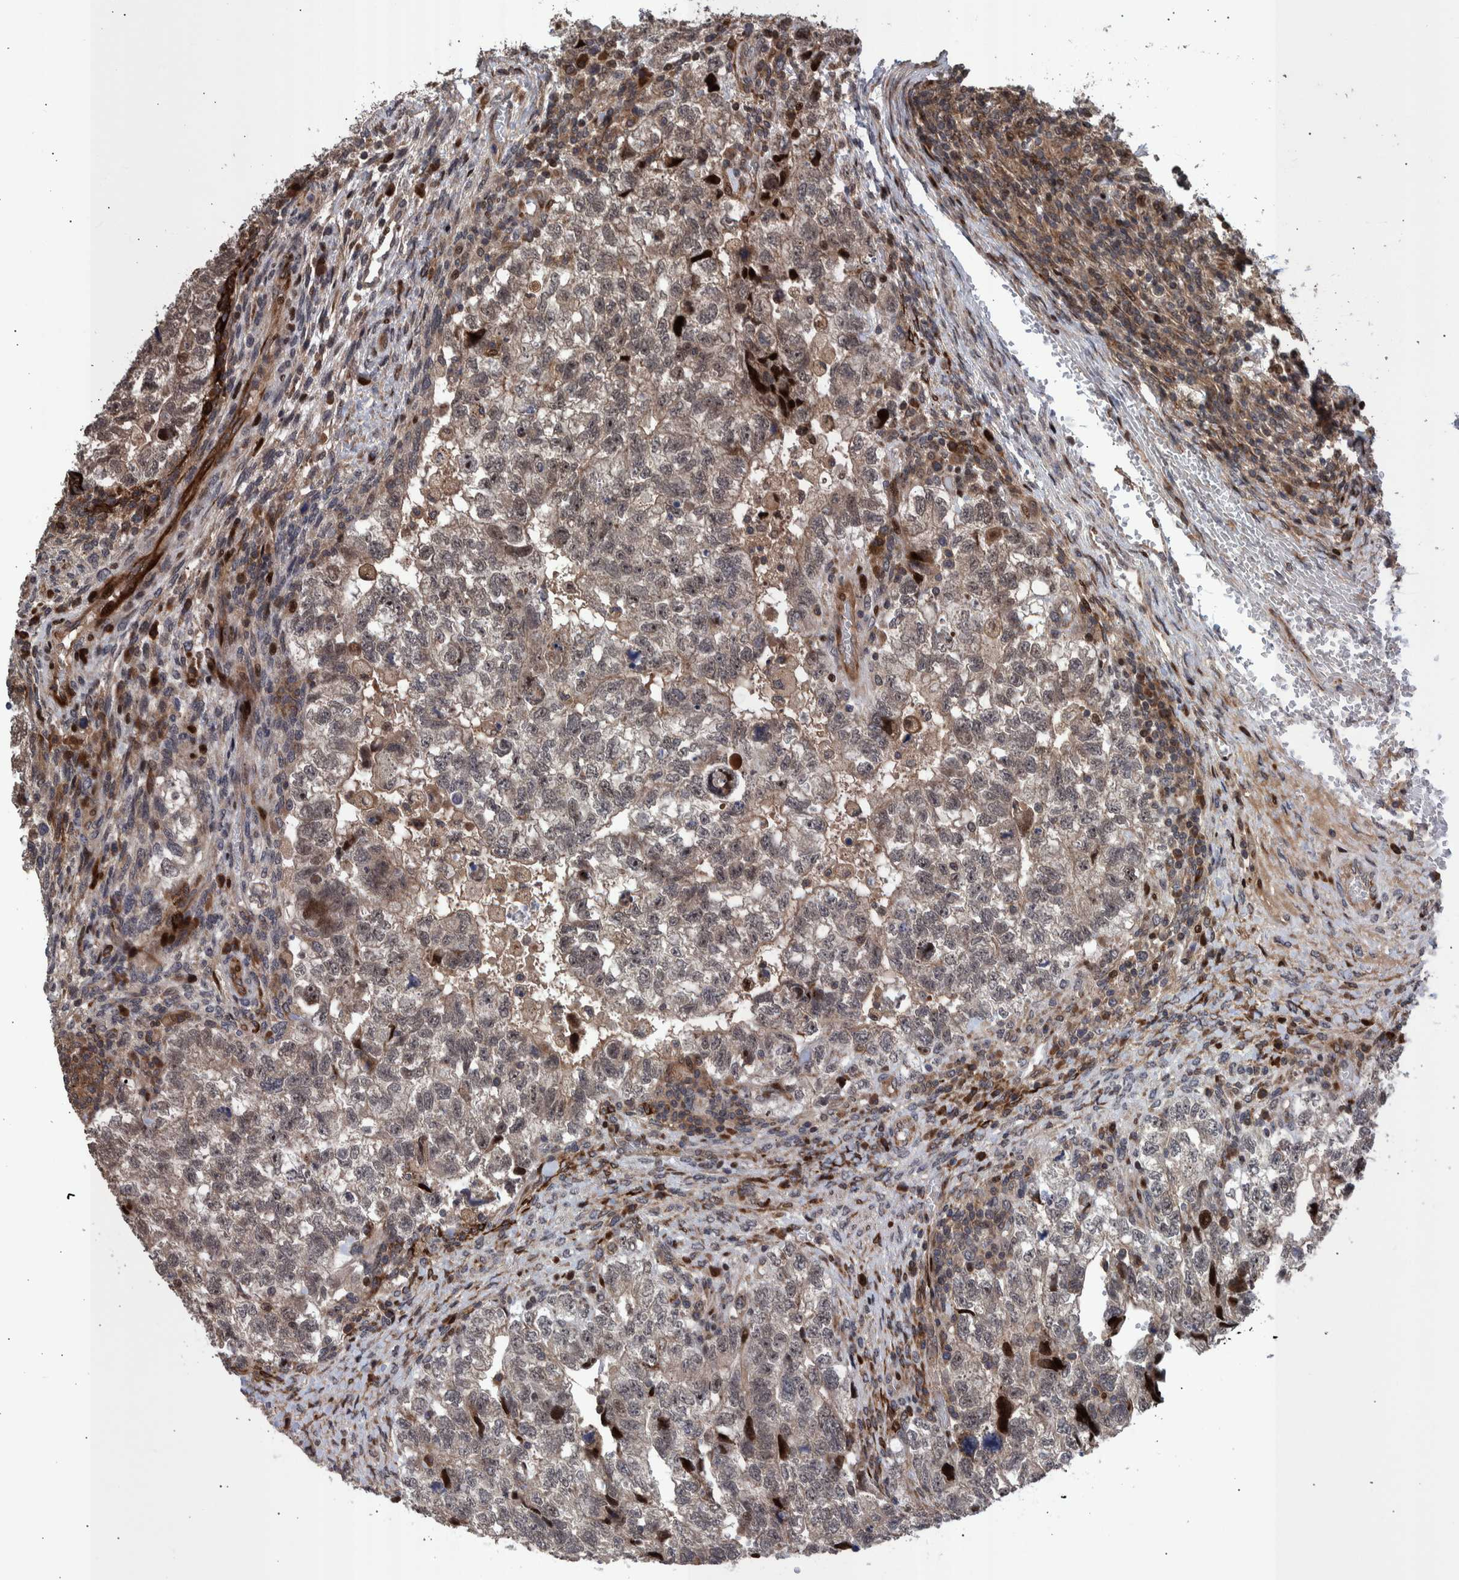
{"staining": {"intensity": "weak", "quantity": ">75%", "location": "cytoplasmic/membranous"}, "tissue": "testis cancer", "cell_type": "Tumor cells", "image_type": "cancer", "snomed": [{"axis": "morphology", "description": "Carcinoma, Embryonal, NOS"}, {"axis": "topography", "description": "Testis"}], "caption": "An image of testis embryonal carcinoma stained for a protein shows weak cytoplasmic/membranous brown staining in tumor cells.", "gene": "SHISA6", "patient": {"sex": "male", "age": 36}}